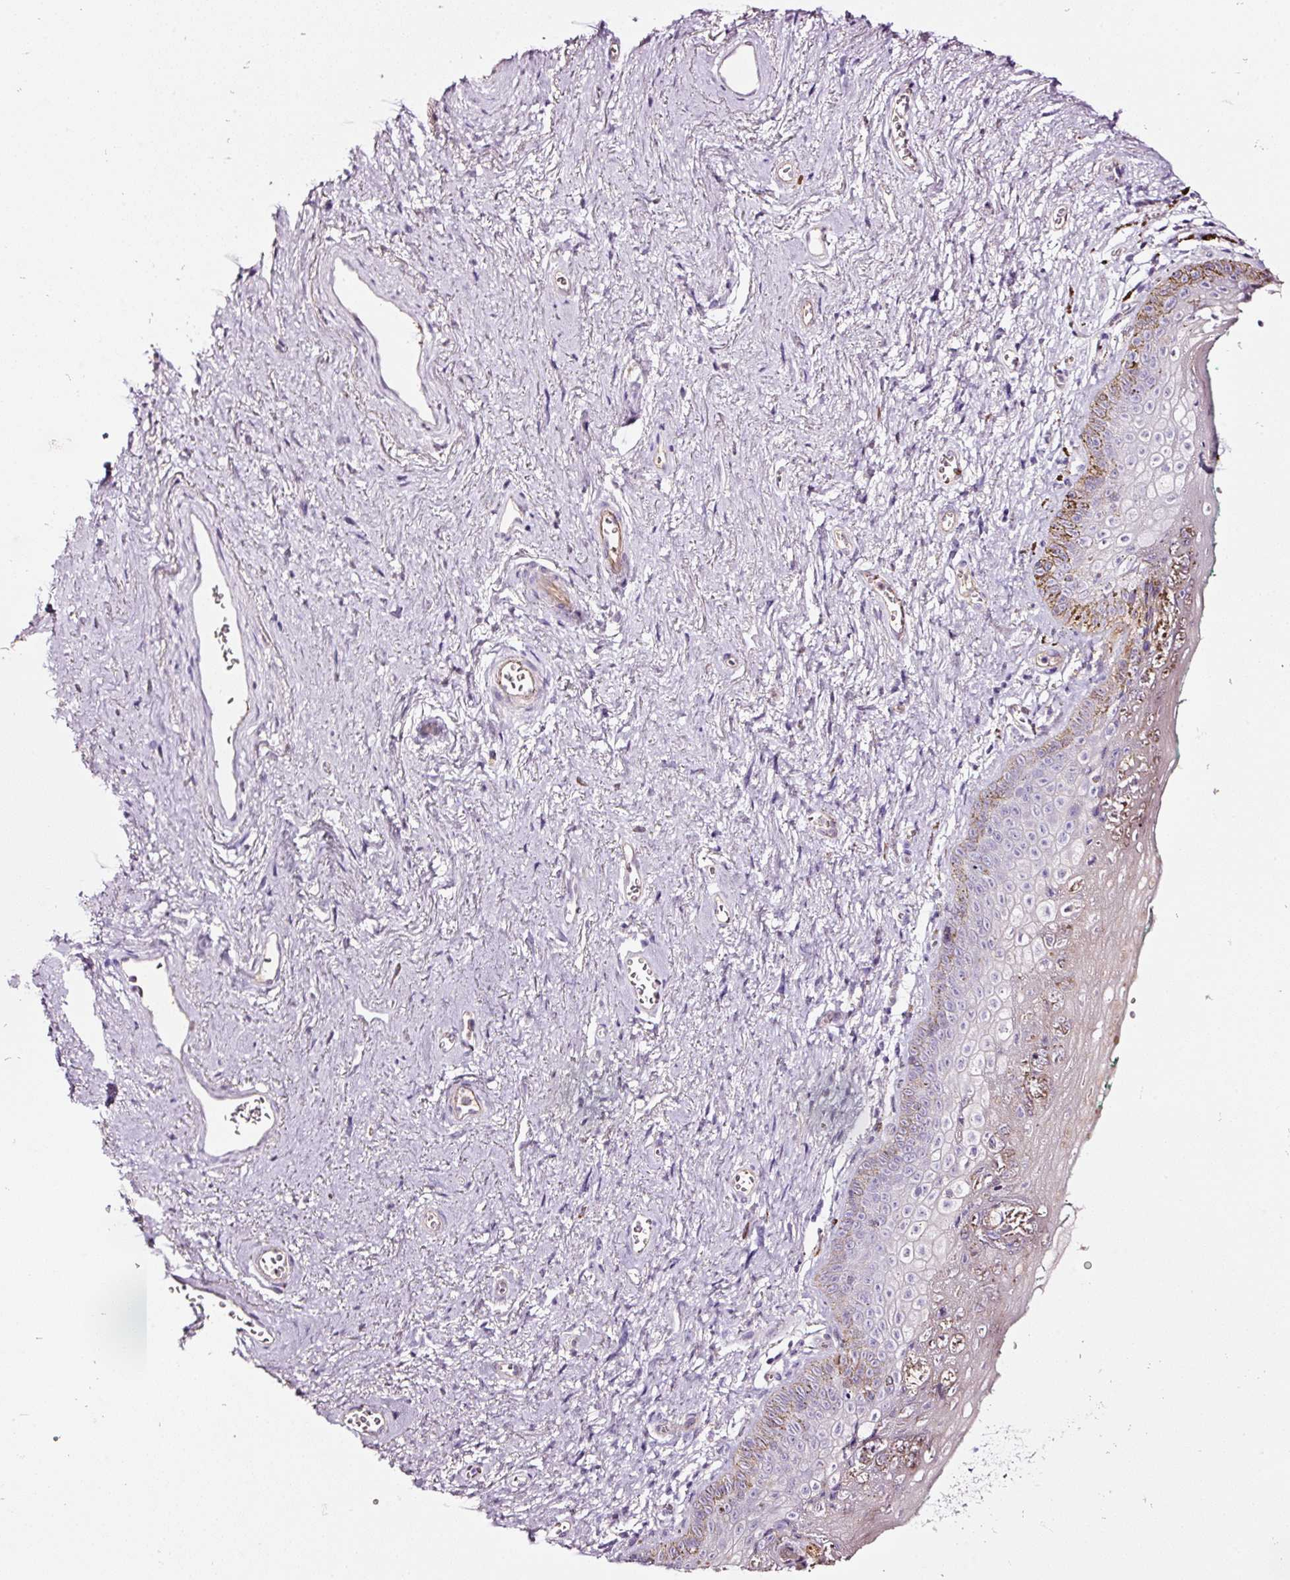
{"staining": {"intensity": "weak", "quantity": "<25%", "location": "cytoplasmic/membranous"}, "tissue": "vagina", "cell_type": "Squamous epithelial cells", "image_type": "normal", "snomed": [{"axis": "morphology", "description": "Normal tissue, NOS"}, {"axis": "topography", "description": "Vulva"}, {"axis": "topography", "description": "Vagina"}, {"axis": "topography", "description": "Peripheral nerve tissue"}], "caption": "Histopathology image shows no significant protein staining in squamous epithelial cells of unremarkable vagina. Nuclei are stained in blue.", "gene": "ABCB4", "patient": {"sex": "female", "age": 66}}